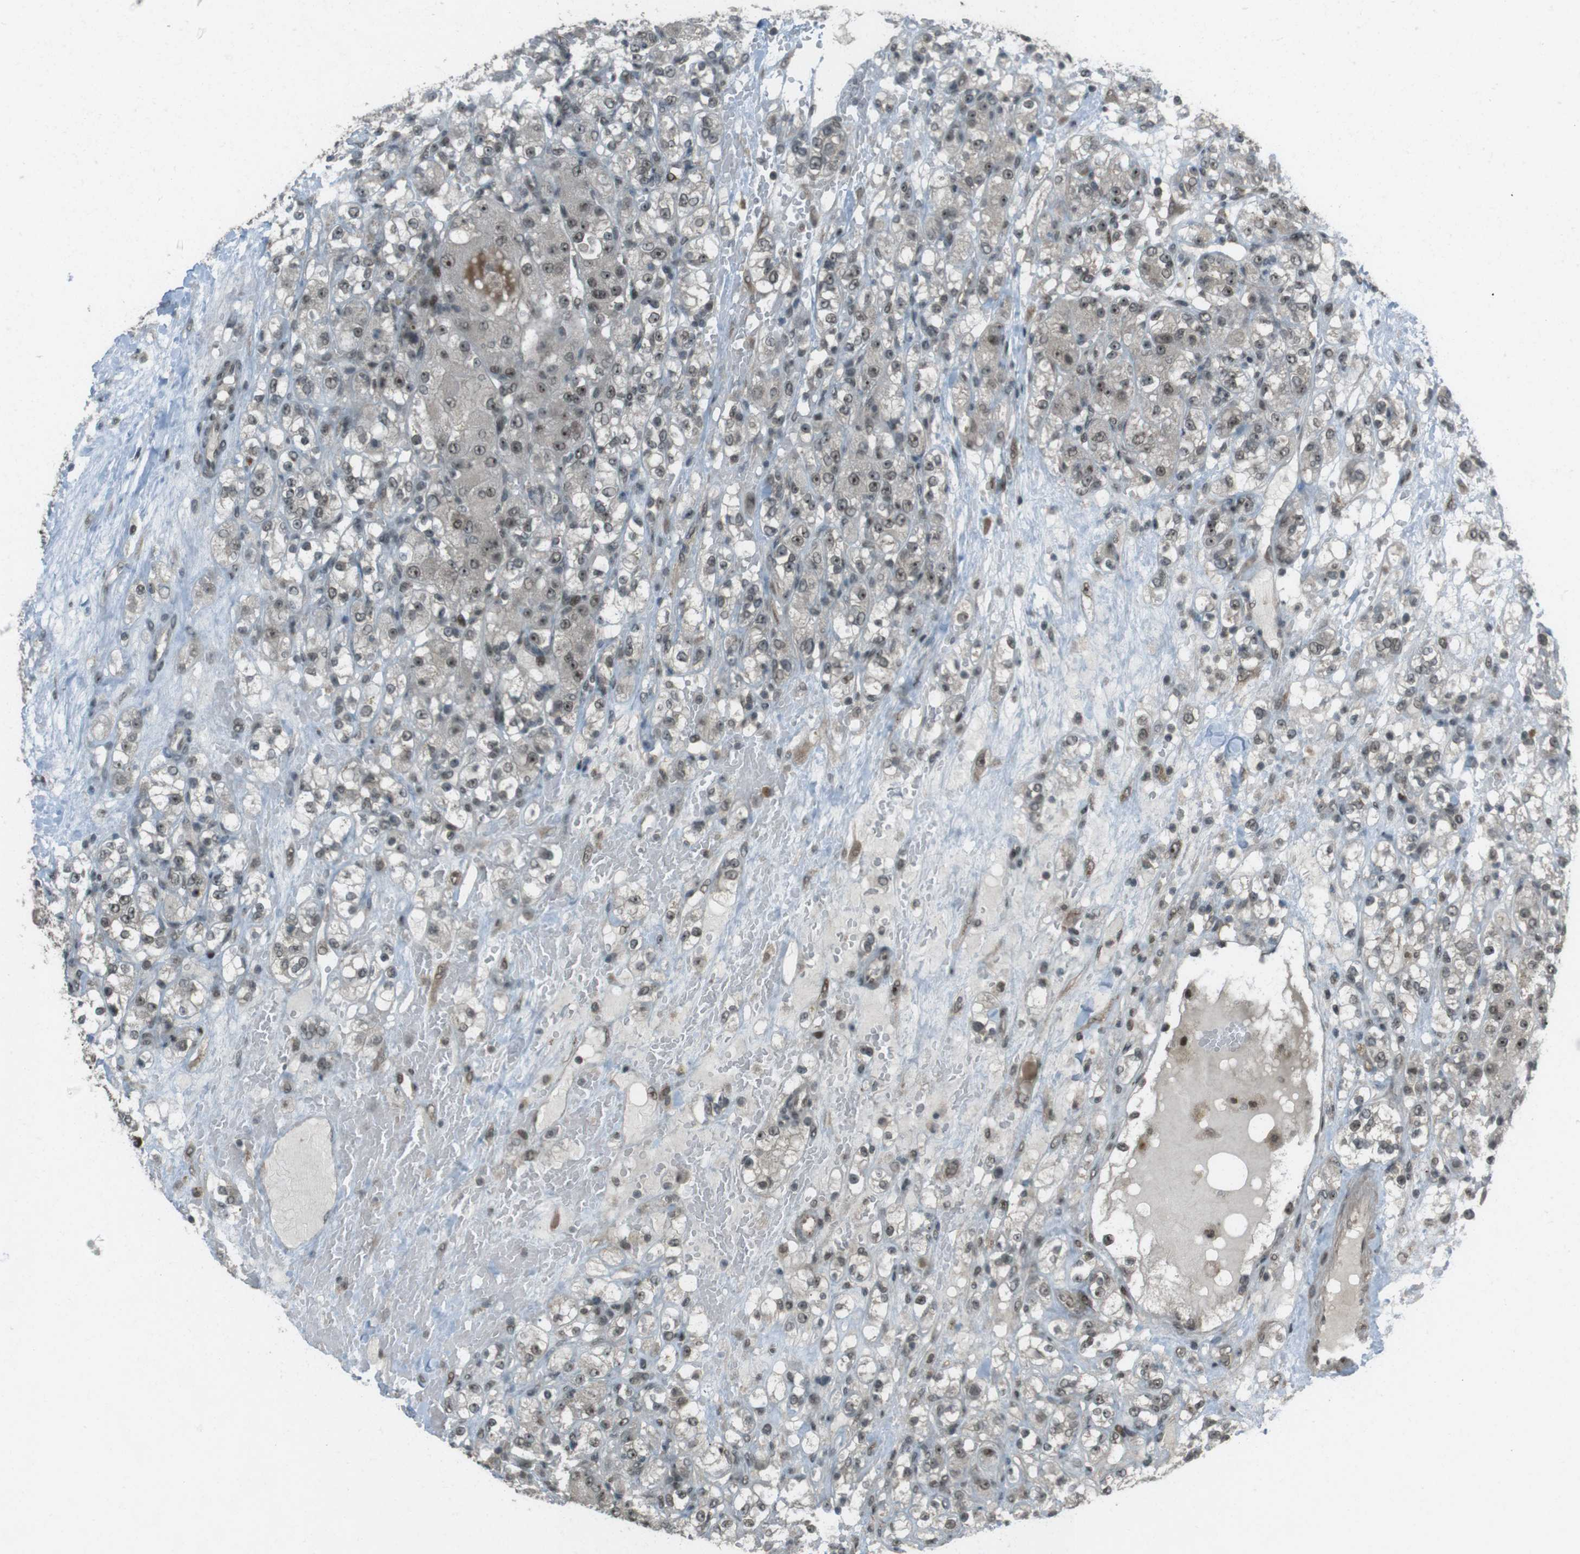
{"staining": {"intensity": "weak", "quantity": "<25%", "location": "cytoplasmic/membranous,nuclear"}, "tissue": "renal cancer", "cell_type": "Tumor cells", "image_type": "cancer", "snomed": [{"axis": "morphology", "description": "Normal tissue, NOS"}, {"axis": "morphology", "description": "Adenocarcinoma, NOS"}, {"axis": "topography", "description": "Kidney"}], "caption": "An image of human renal adenocarcinoma is negative for staining in tumor cells.", "gene": "SLITRK5", "patient": {"sex": "male", "age": 61}}